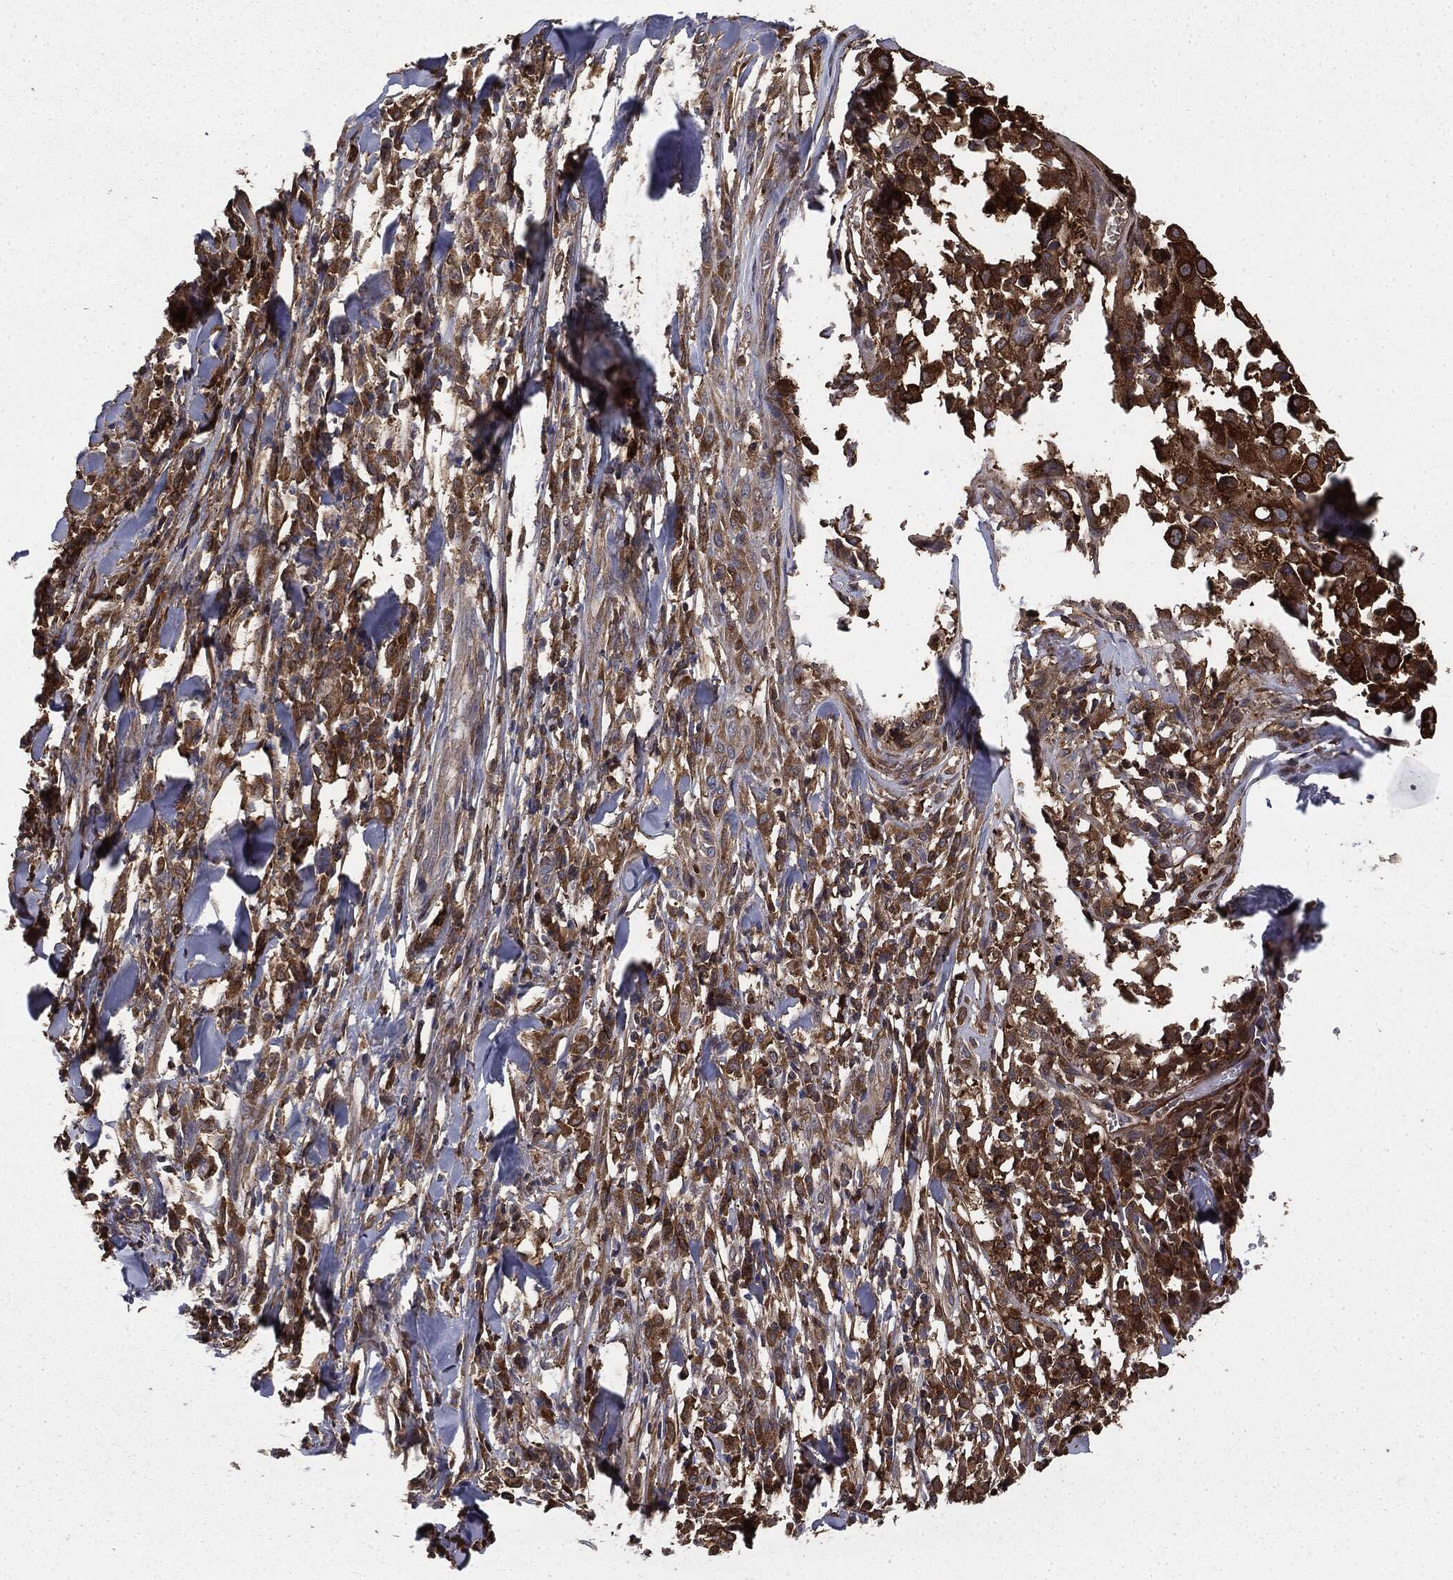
{"staining": {"intensity": "strong", "quantity": ">75%", "location": "cytoplasmic/membranous"}, "tissue": "melanoma", "cell_type": "Tumor cells", "image_type": "cancer", "snomed": [{"axis": "morphology", "description": "Malignant melanoma, Metastatic site"}, {"axis": "topography", "description": "Lymph node"}], "caption": "Protein expression analysis of human malignant melanoma (metastatic site) reveals strong cytoplasmic/membranous staining in about >75% of tumor cells.", "gene": "GNB5", "patient": {"sex": "male", "age": 50}}